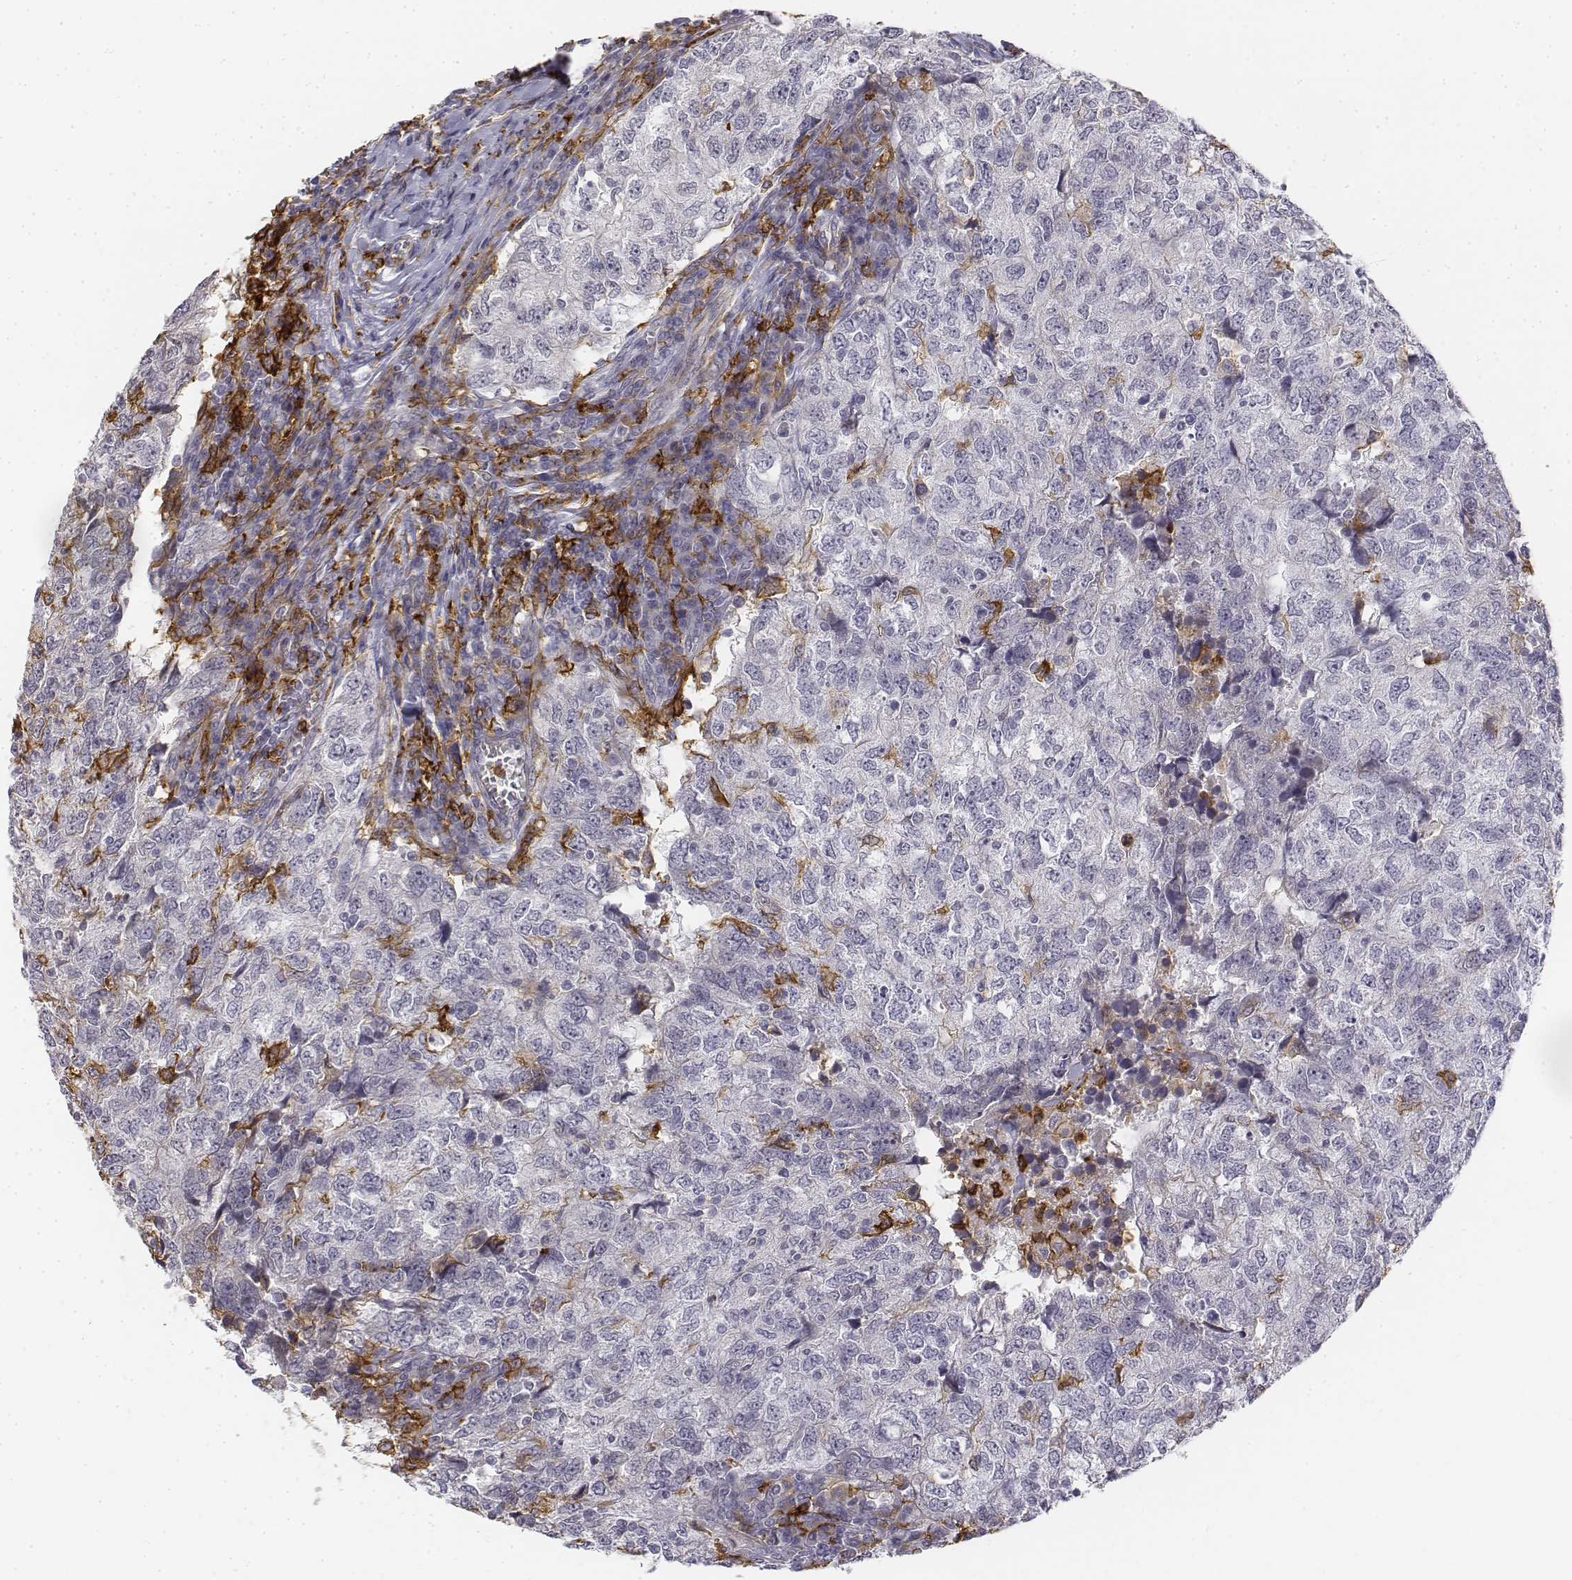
{"staining": {"intensity": "negative", "quantity": "none", "location": "none"}, "tissue": "breast cancer", "cell_type": "Tumor cells", "image_type": "cancer", "snomed": [{"axis": "morphology", "description": "Duct carcinoma"}, {"axis": "topography", "description": "Breast"}], "caption": "Breast infiltrating ductal carcinoma stained for a protein using immunohistochemistry (IHC) exhibits no positivity tumor cells.", "gene": "CD14", "patient": {"sex": "female", "age": 30}}